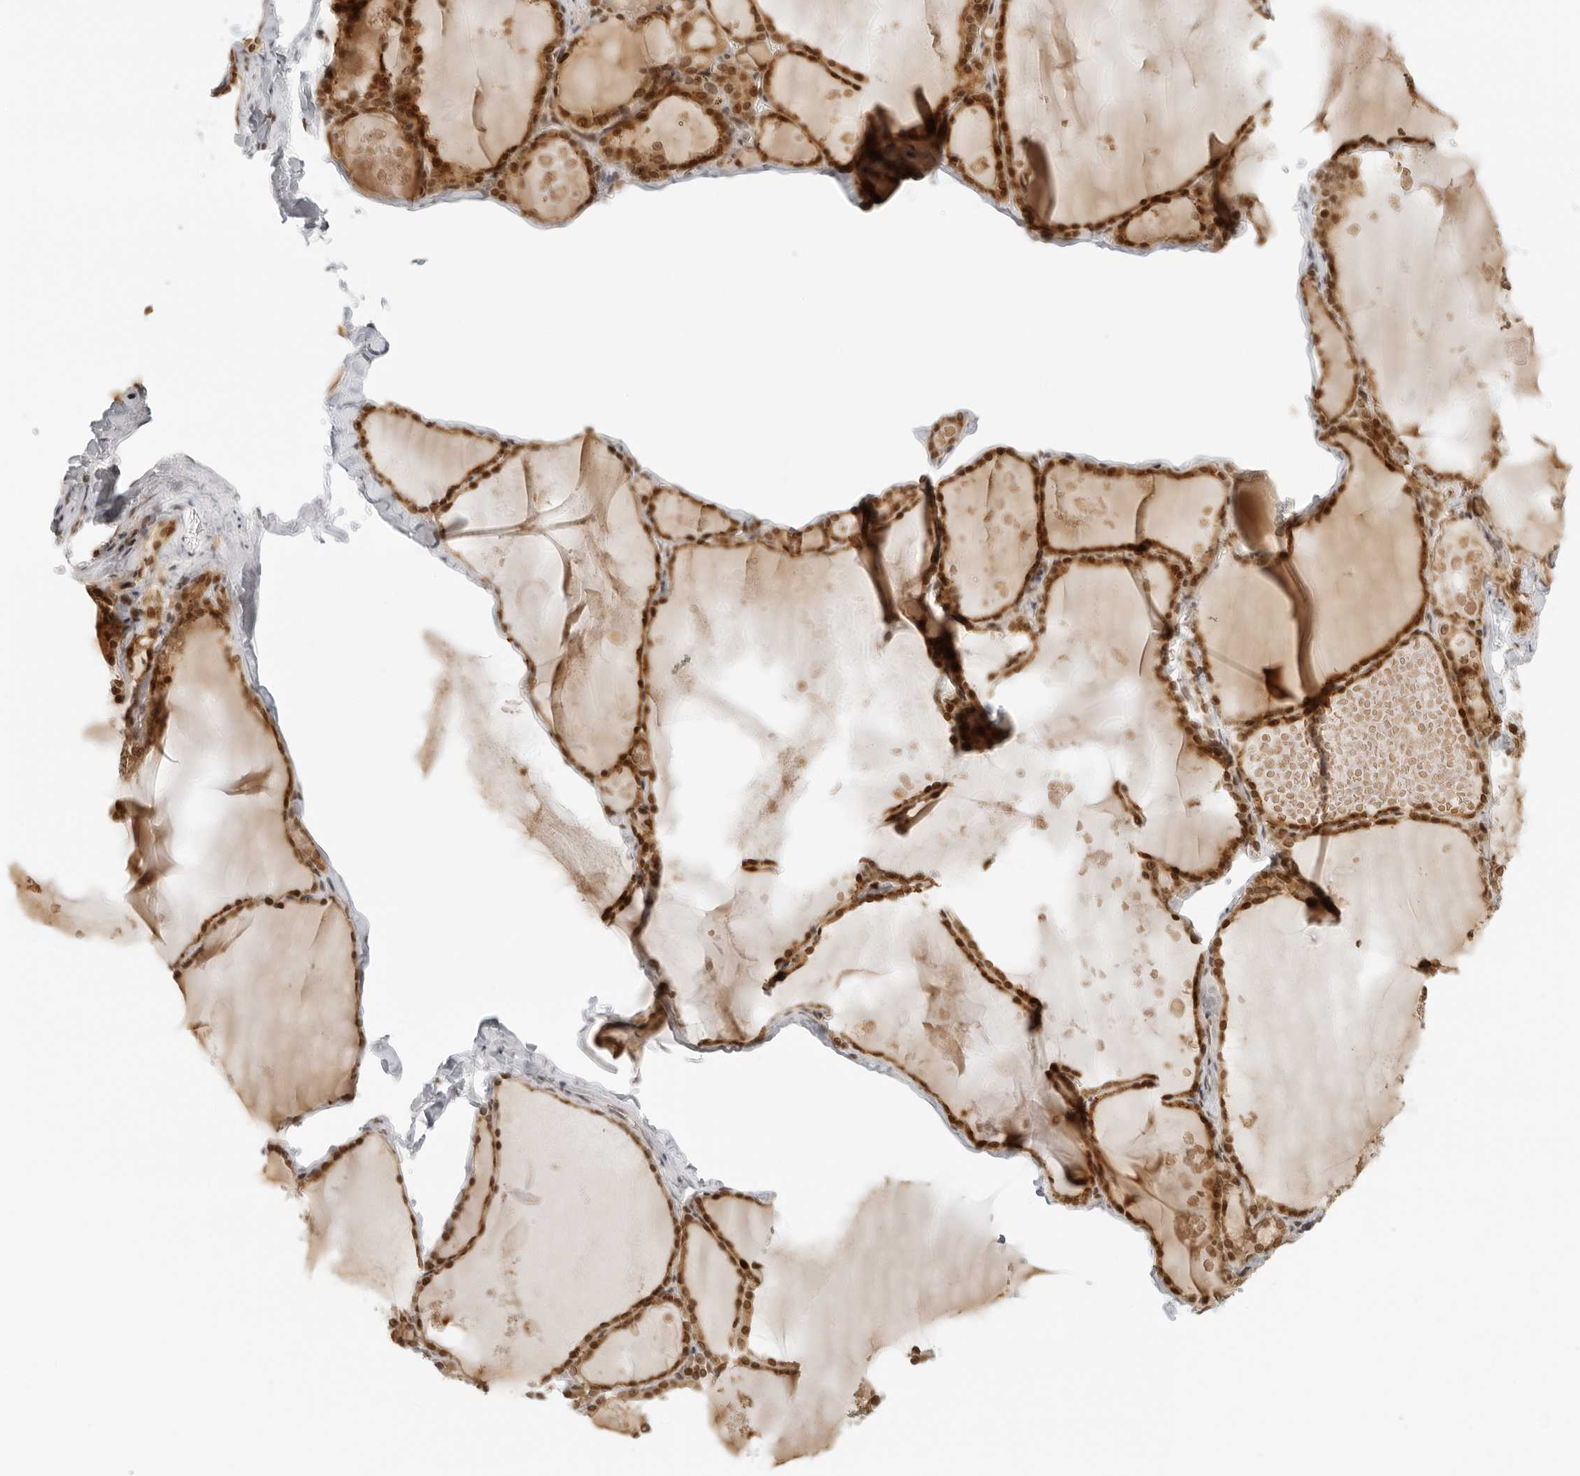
{"staining": {"intensity": "moderate", "quantity": ">75%", "location": "cytoplasmic/membranous,nuclear"}, "tissue": "thyroid gland", "cell_type": "Glandular cells", "image_type": "normal", "snomed": [{"axis": "morphology", "description": "Normal tissue, NOS"}, {"axis": "topography", "description": "Thyroid gland"}], "caption": "A brown stain highlights moderate cytoplasmic/membranous,nuclear staining of a protein in glandular cells of unremarkable human thyroid gland. The protein of interest is stained brown, and the nuclei are stained in blue (DAB IHC with brightfield microscopy, high magnification).", "gene": "RCC1", "patient": {"sex": "male", "age": 56}}